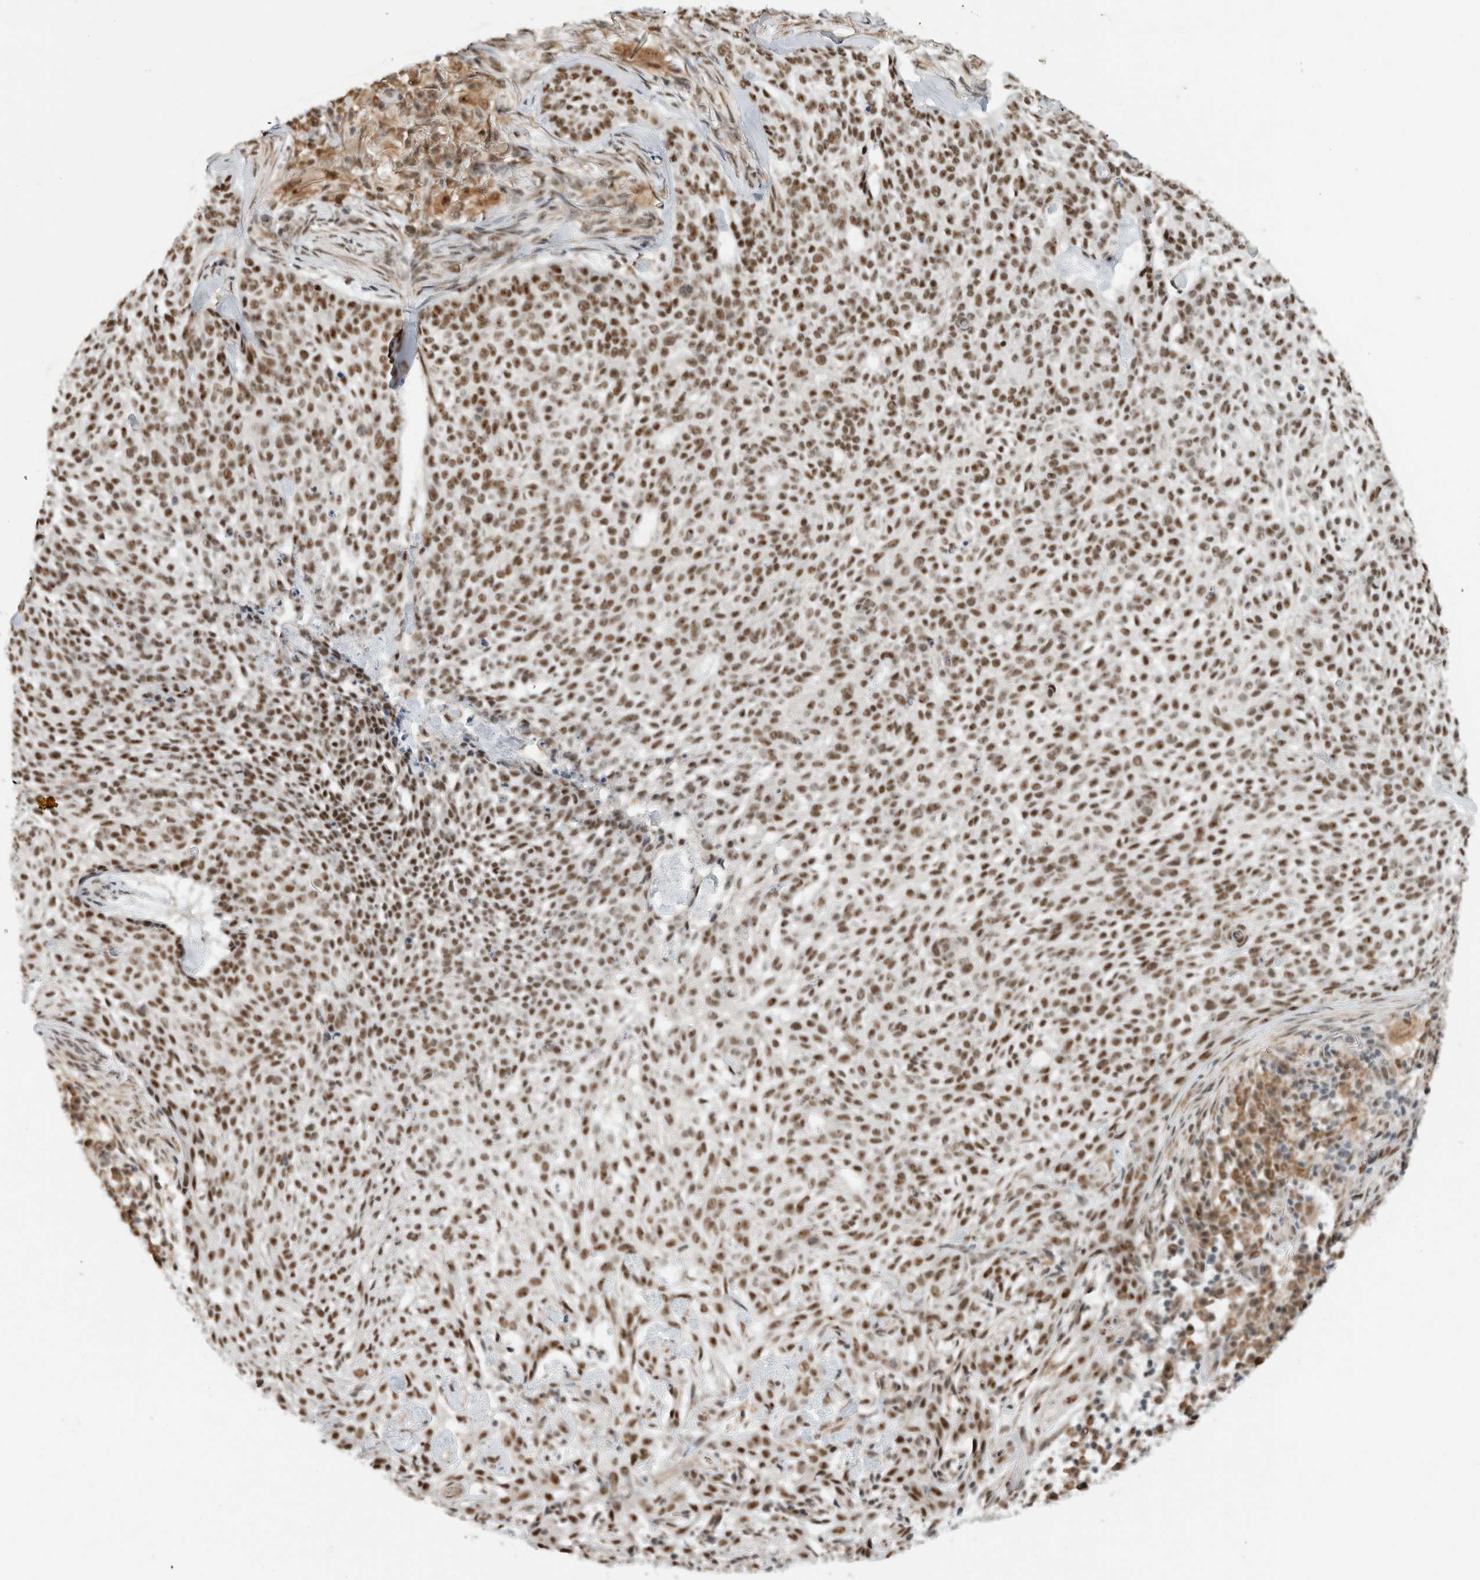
{"staining": {"intensity": "moderate", "quantity": ">75%", "location": "nuclear"}, "tissue": "skin cancer", "cell_type": "Tumor cells", "image_type": "cancer", "snomed": [{"axis": "morphology", "description": "Basal cell carcinoma"}, {"axis": "topography", "description": "Skin"}], "caption": "Basal cell carcinoma (skin) stained for a protein exhibits moderate nuclear positivity in tumor cells.", "gene": "NCAPG2", "patient": {"sex": "female", "age": 64}}